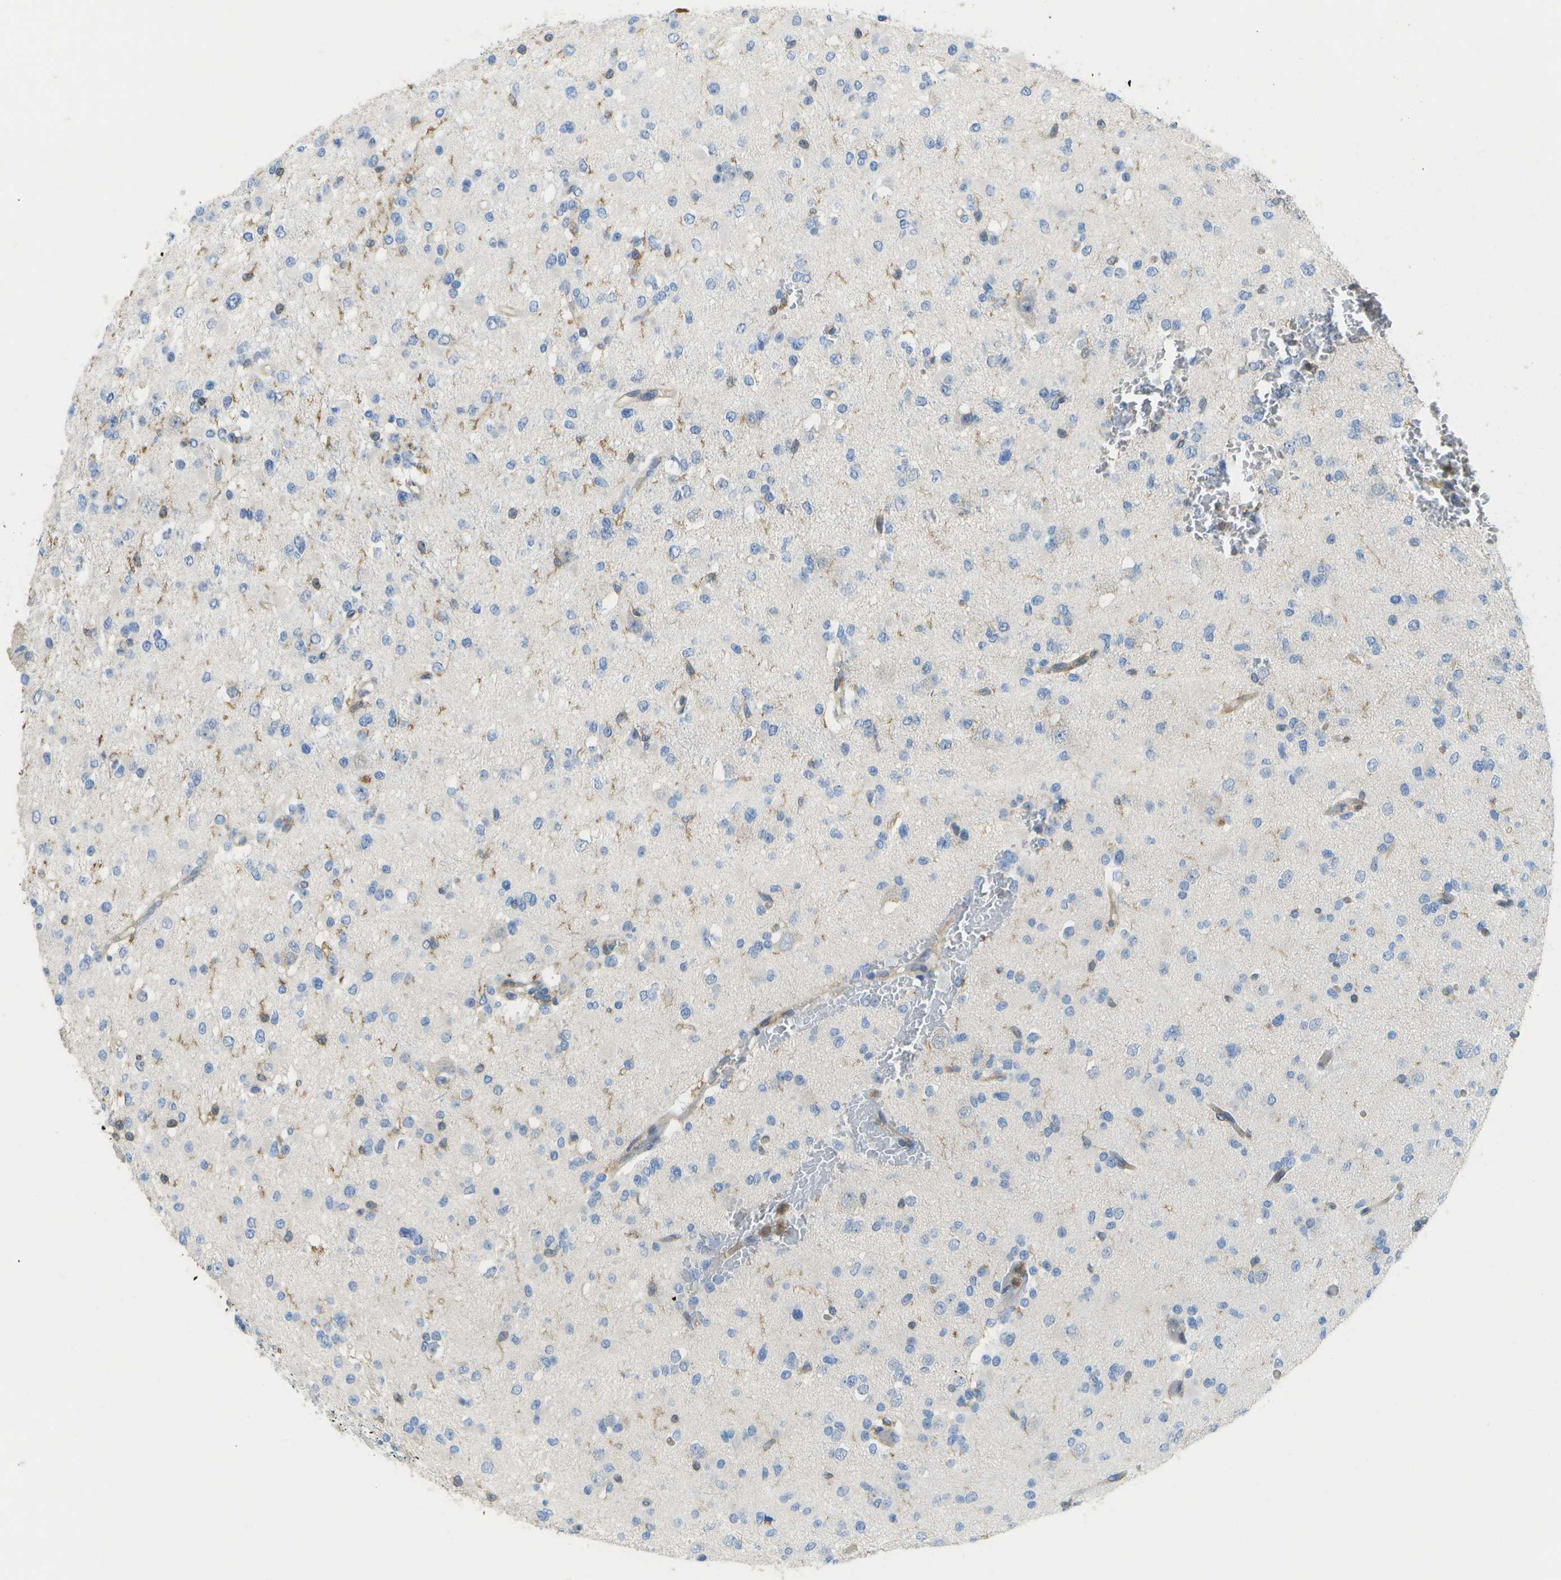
{"staining": {"intensity": "negative", "quantity": "none", "location": "none"}, "tissue": "glioma", "cell_type": "Tumor cells", "image_type": "cancer", "snomed": [{"axis": "morphology", "description": "Glioma, malignant, Low grade"}, {"axis": "topography", "description": "Brain"}], "caption": "There is no significant staining in tumor cells of malignant glioma (low-grade).", "gene": "RCSD1", "patient": {"sex": "female", "age": 22}}